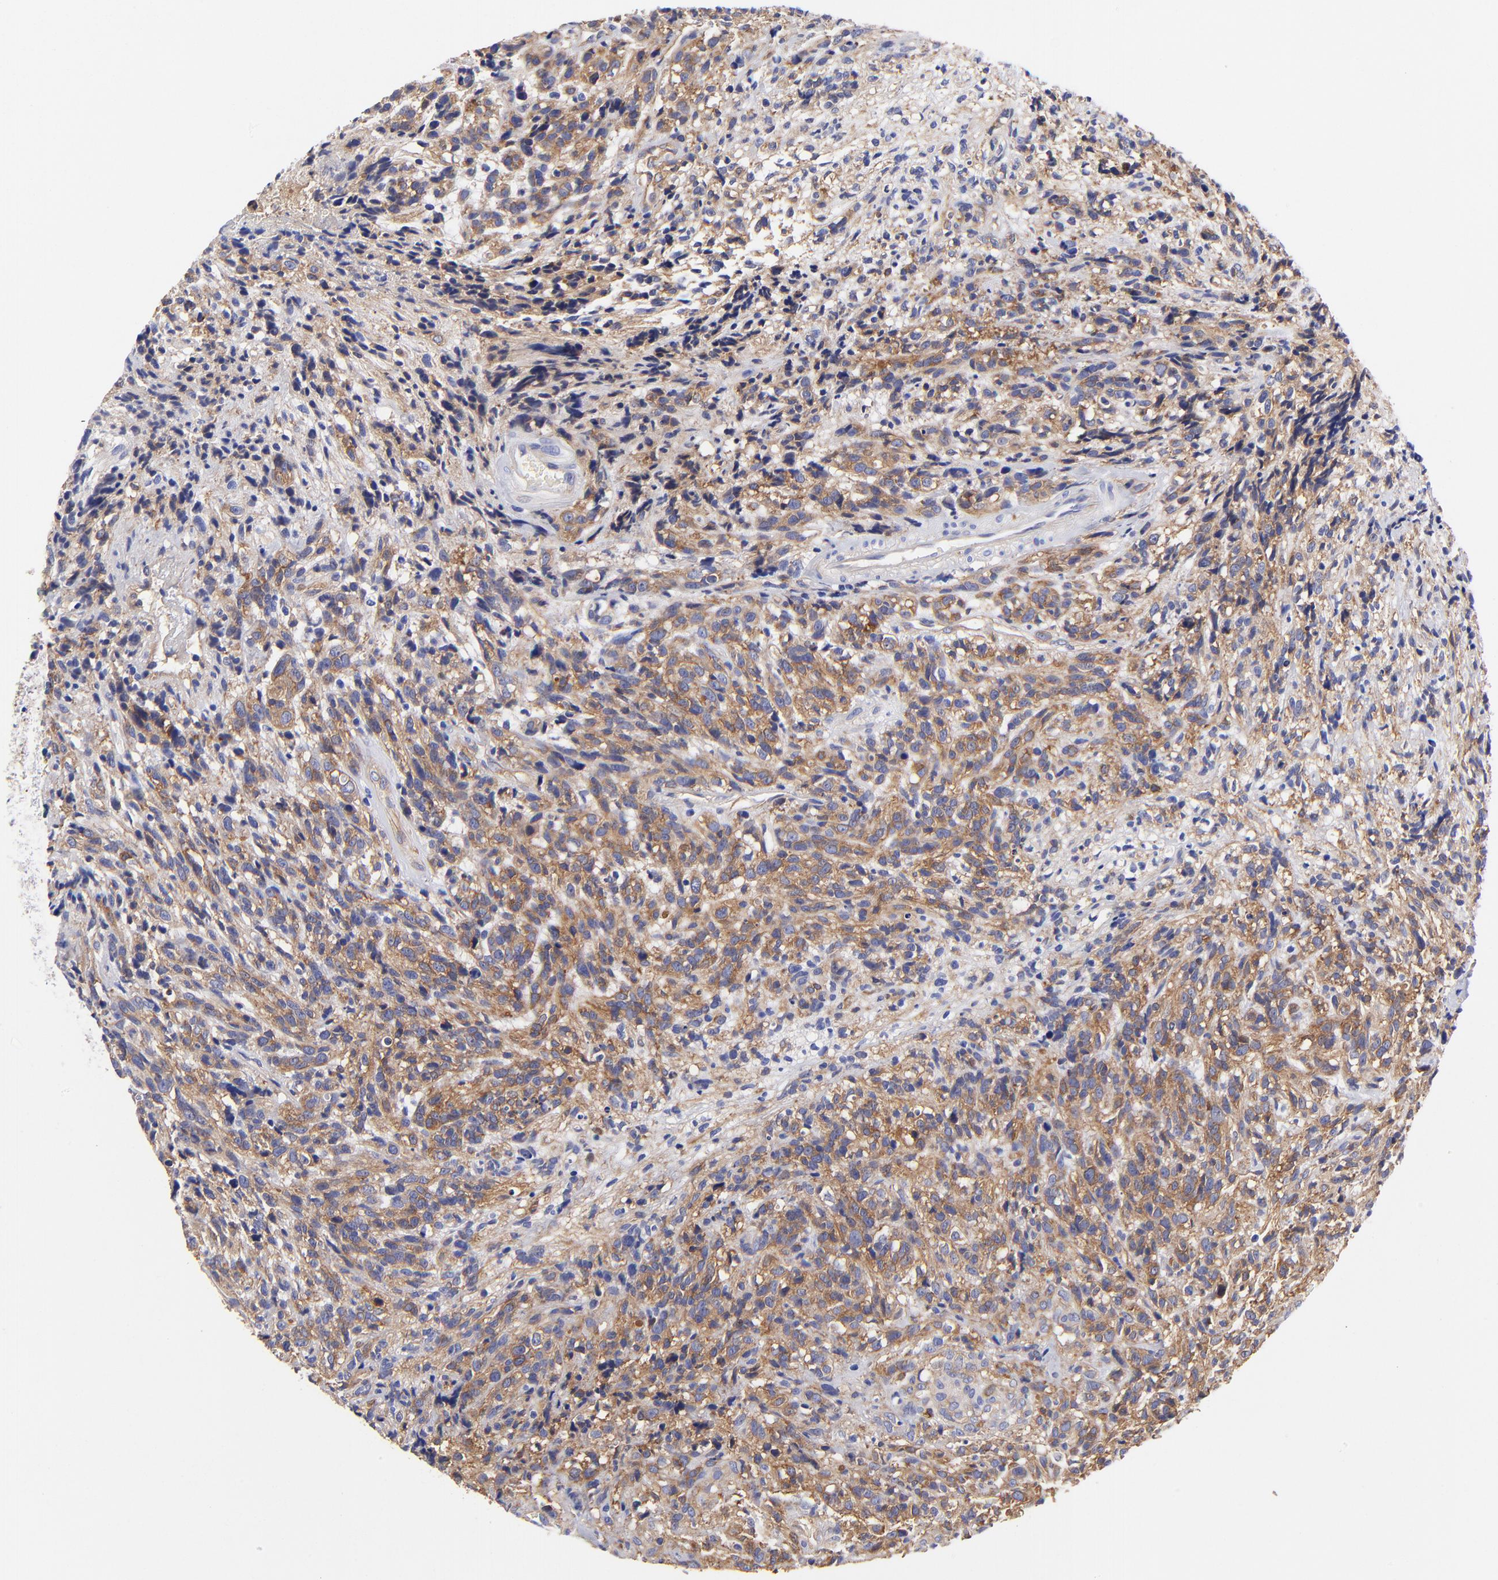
{"staining": {"intensity": "moderate", "quantity": "<25%", "location": "cytoplasmic/membranous"}, "tissue": "glioma", "cell_type": "Tumor cells", "image_type": "cancer", "snomed": [{"axis": "morphology", "description": "Glioma, malignant, High grade"}, {"axis": "topography", "description": "Brain"}], "caption": "Immunohistochemistry of malignant glioma (high-grade) demonstrates low levels of moderate cytoplasmic/membranous staining in approximately <25% of tumor cells.", "gene": "PPFIBP1", "patient": {"sex": "male", "age": 66}}